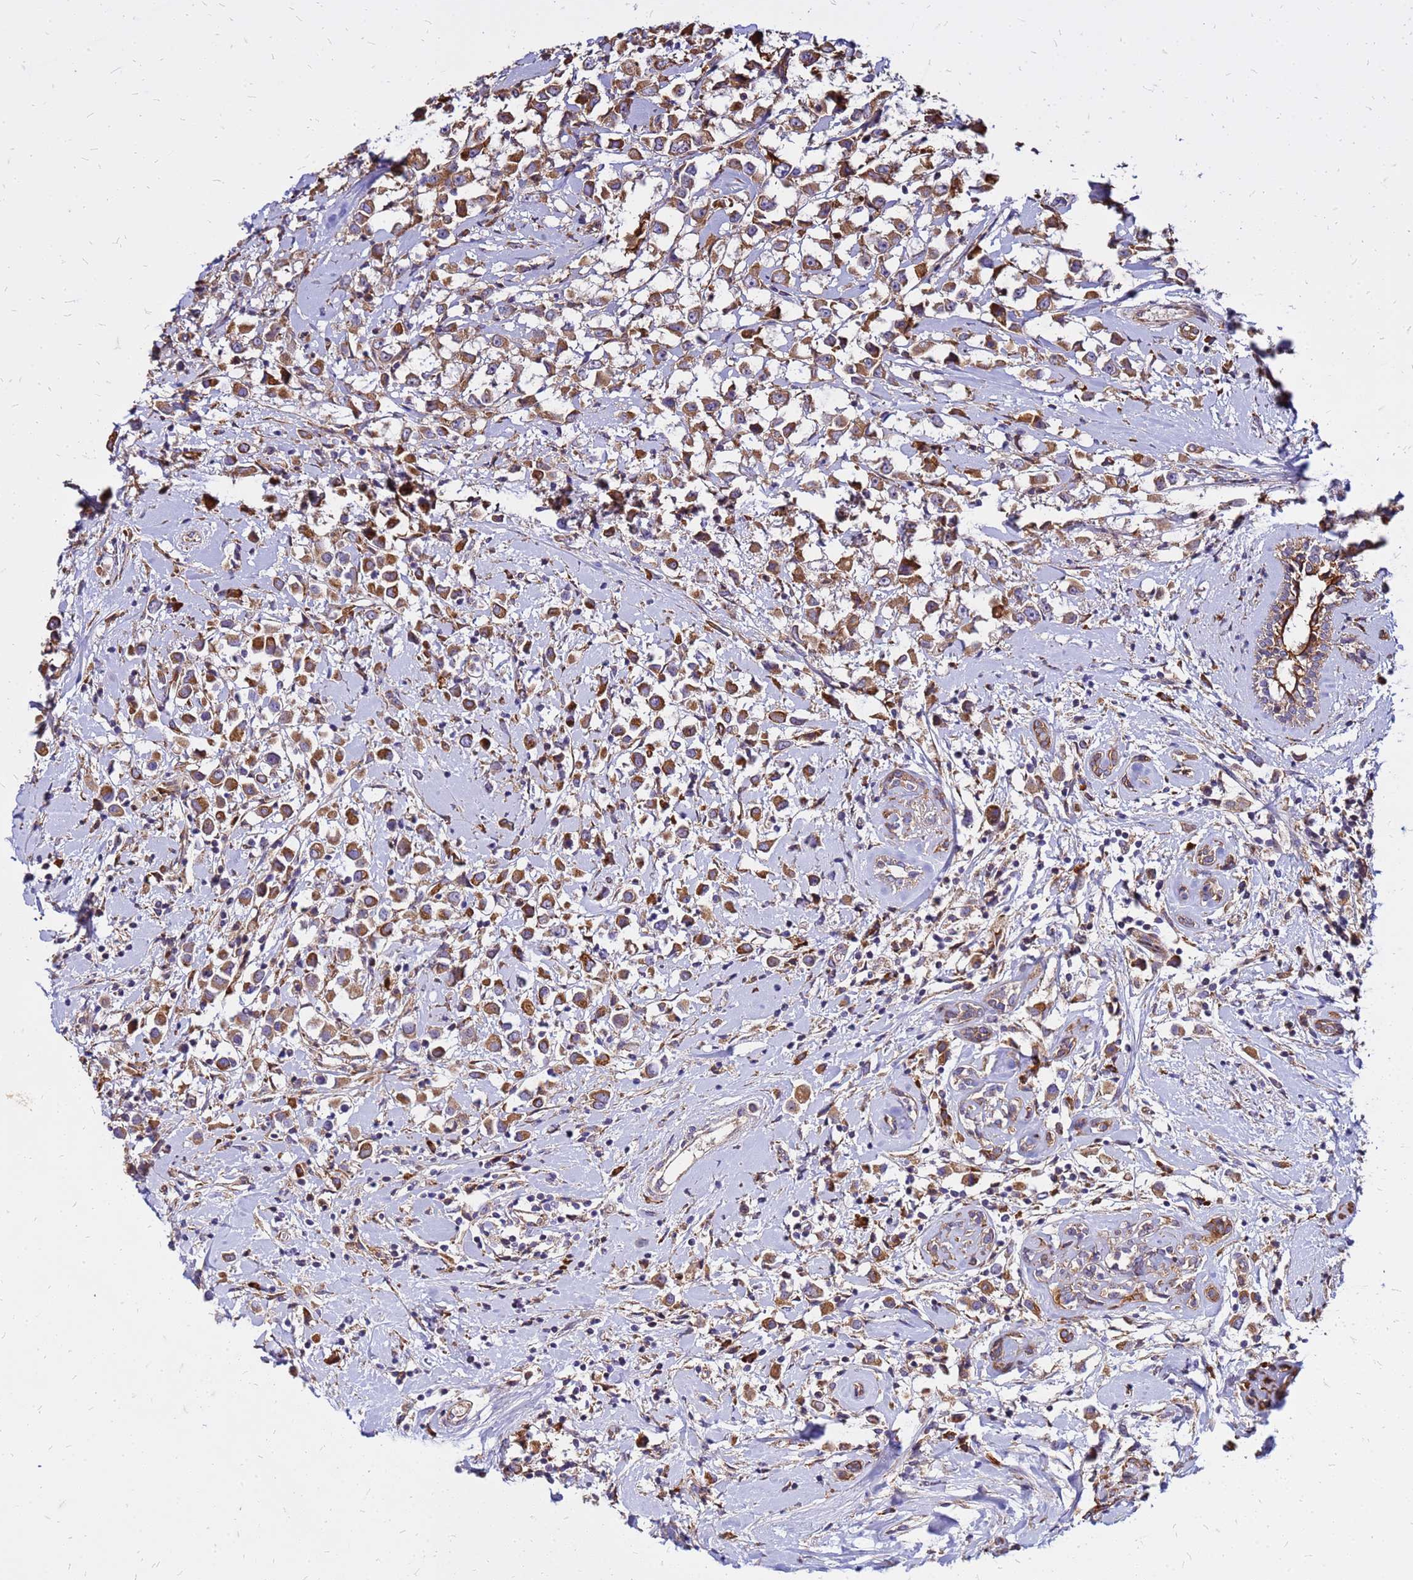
{"staining": {"intensity": "strong", "quantity": ">75%", "location": "cytoplasmic/membranous"}, "tissue": "breast cancer", "cell_type": "Tumor cells", "image_type": "cancer", "snomed": [{"axis": "morphology", "description": "Duct carcinoma"}, {"axis": "topography", "description": "Breast"}], "caption": "High-power microscopy captured an IHC photomicrograph of breast infiltrating ductal carcinoma, revealing strong cytoplasmic/membranous expression in about >75% of tumor cells. (DAB = brown stain, brightfield microscopy at high magnification).", "gene": "VMO1", "patient": {"sex": "female", "age": 87}}